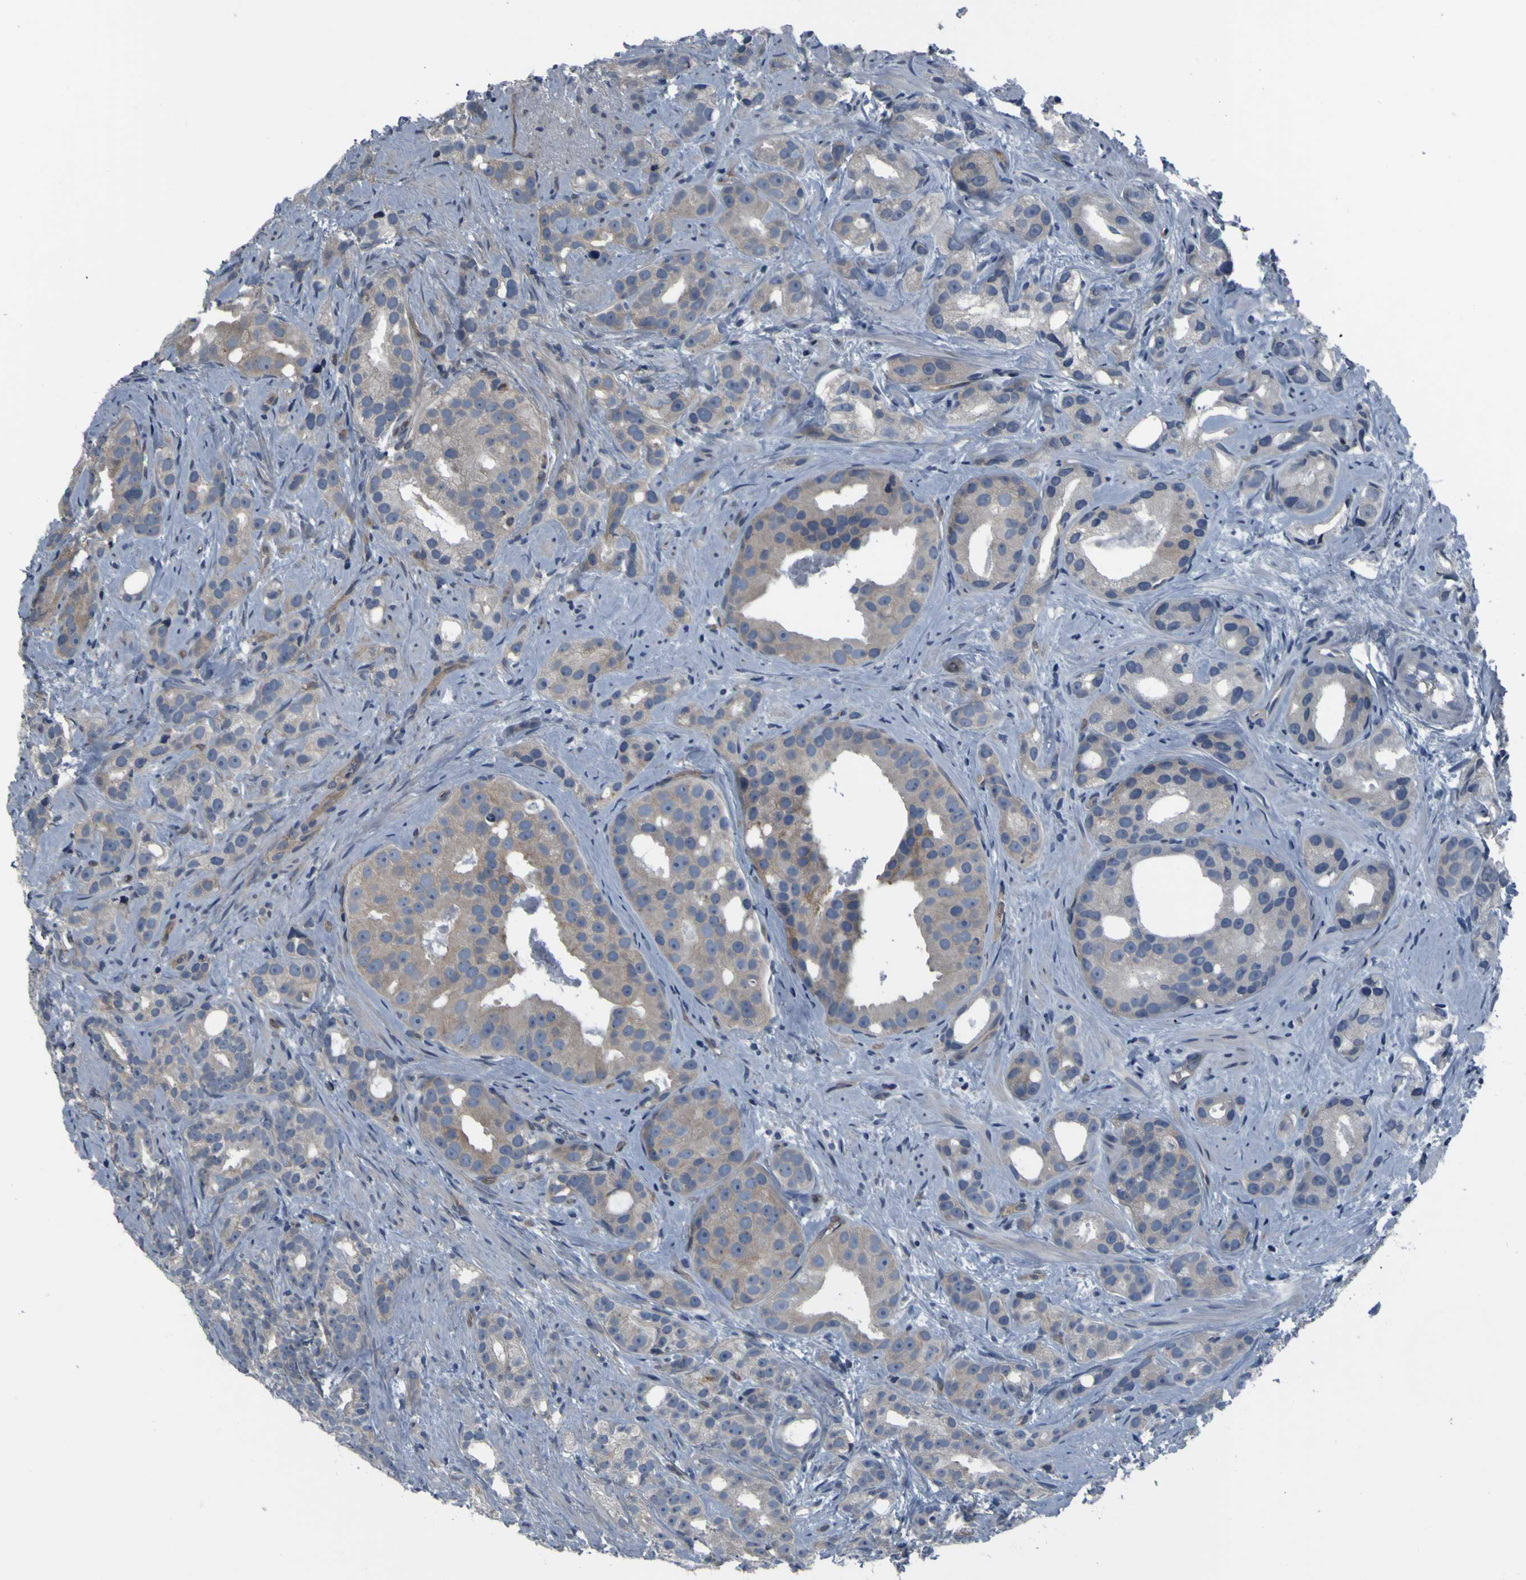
{"staining": {"intensity": "weak", "quantity": "25%-75%", "location": "cytoplasmic/membranous"}, "tissue": "prostate cancer", "cell_type": "Tumor cells", "image_type": "cancer", "snomed": [{"axis": "morphology", "description": "Adenocarcinoma, Low grade"}, {"axis": "topography", "description": "Prostate"}], "caption": "Protein expression analysis of human prostate adenocarcinoma (low-grade) reveals weak cytoplasmic/membranous positivity in approximately 25%-75% of tumor cells. (DAB (3,3'-diaminobenzidine) = brown stain, brightfield microscopy at high magnification).", "gene": "GRAMD1A", "patient": {"sex": "male", "age": 89}}